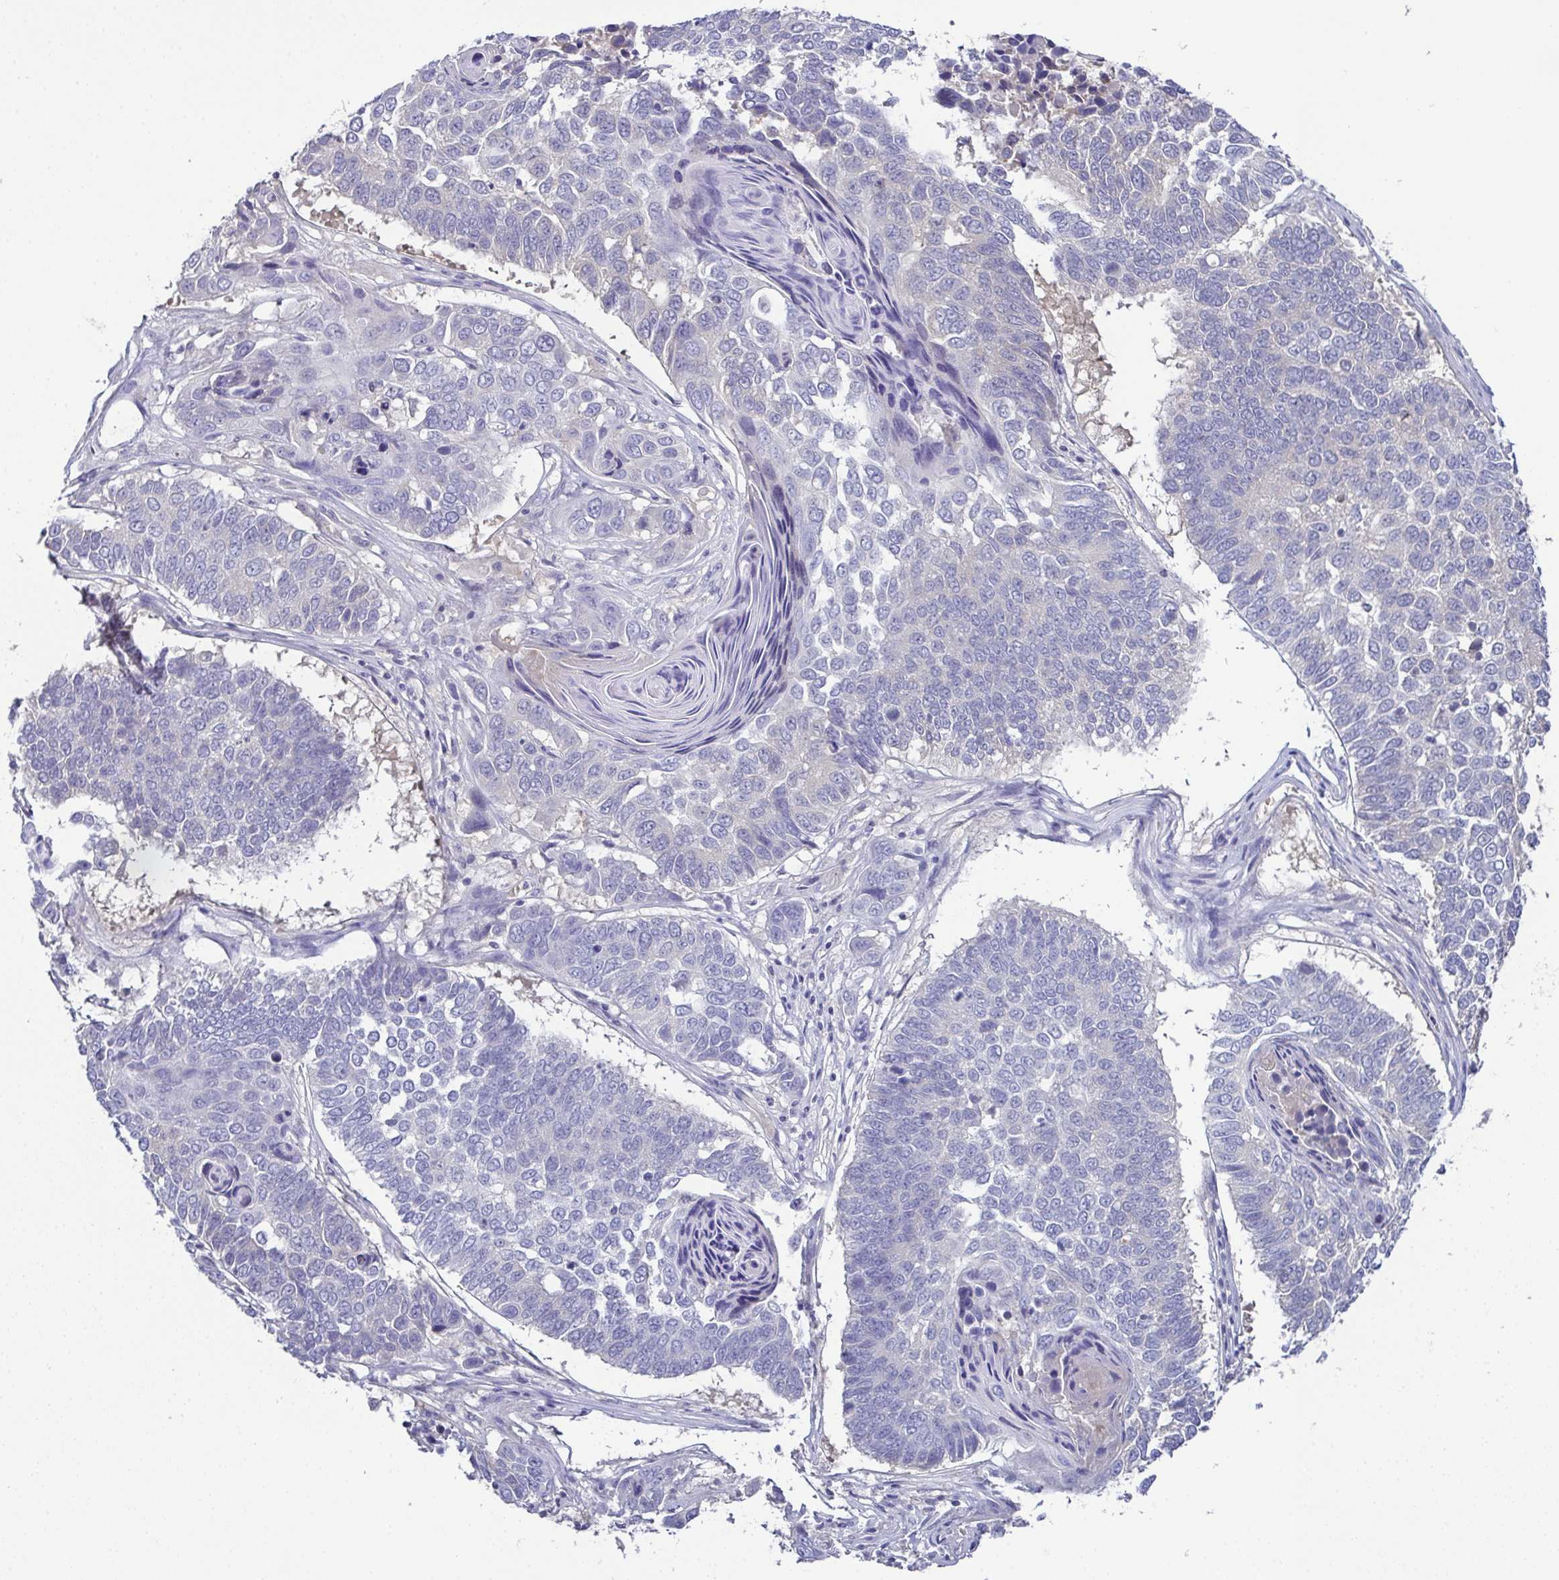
{"staining": {"intensity": "negative", "quantity": "none", "location": "none"}, "tissue": "lung cancer", "cell_type": "Tumor cells", "image_type": "cancer", "snomed": [{"axis": "morphology", "description": "Squamous cell carcinoma, NOS"}, {"axis": "topography", "description": "Lung"}], "caption": "A high-resolution histopathology image shows IHC staining of squamous cell carcinoma (lung), which demonstrates no significant staining in tumor cells.", "gene": "CFAP97D1", "patient": {"sex": "male", "age": 73}}